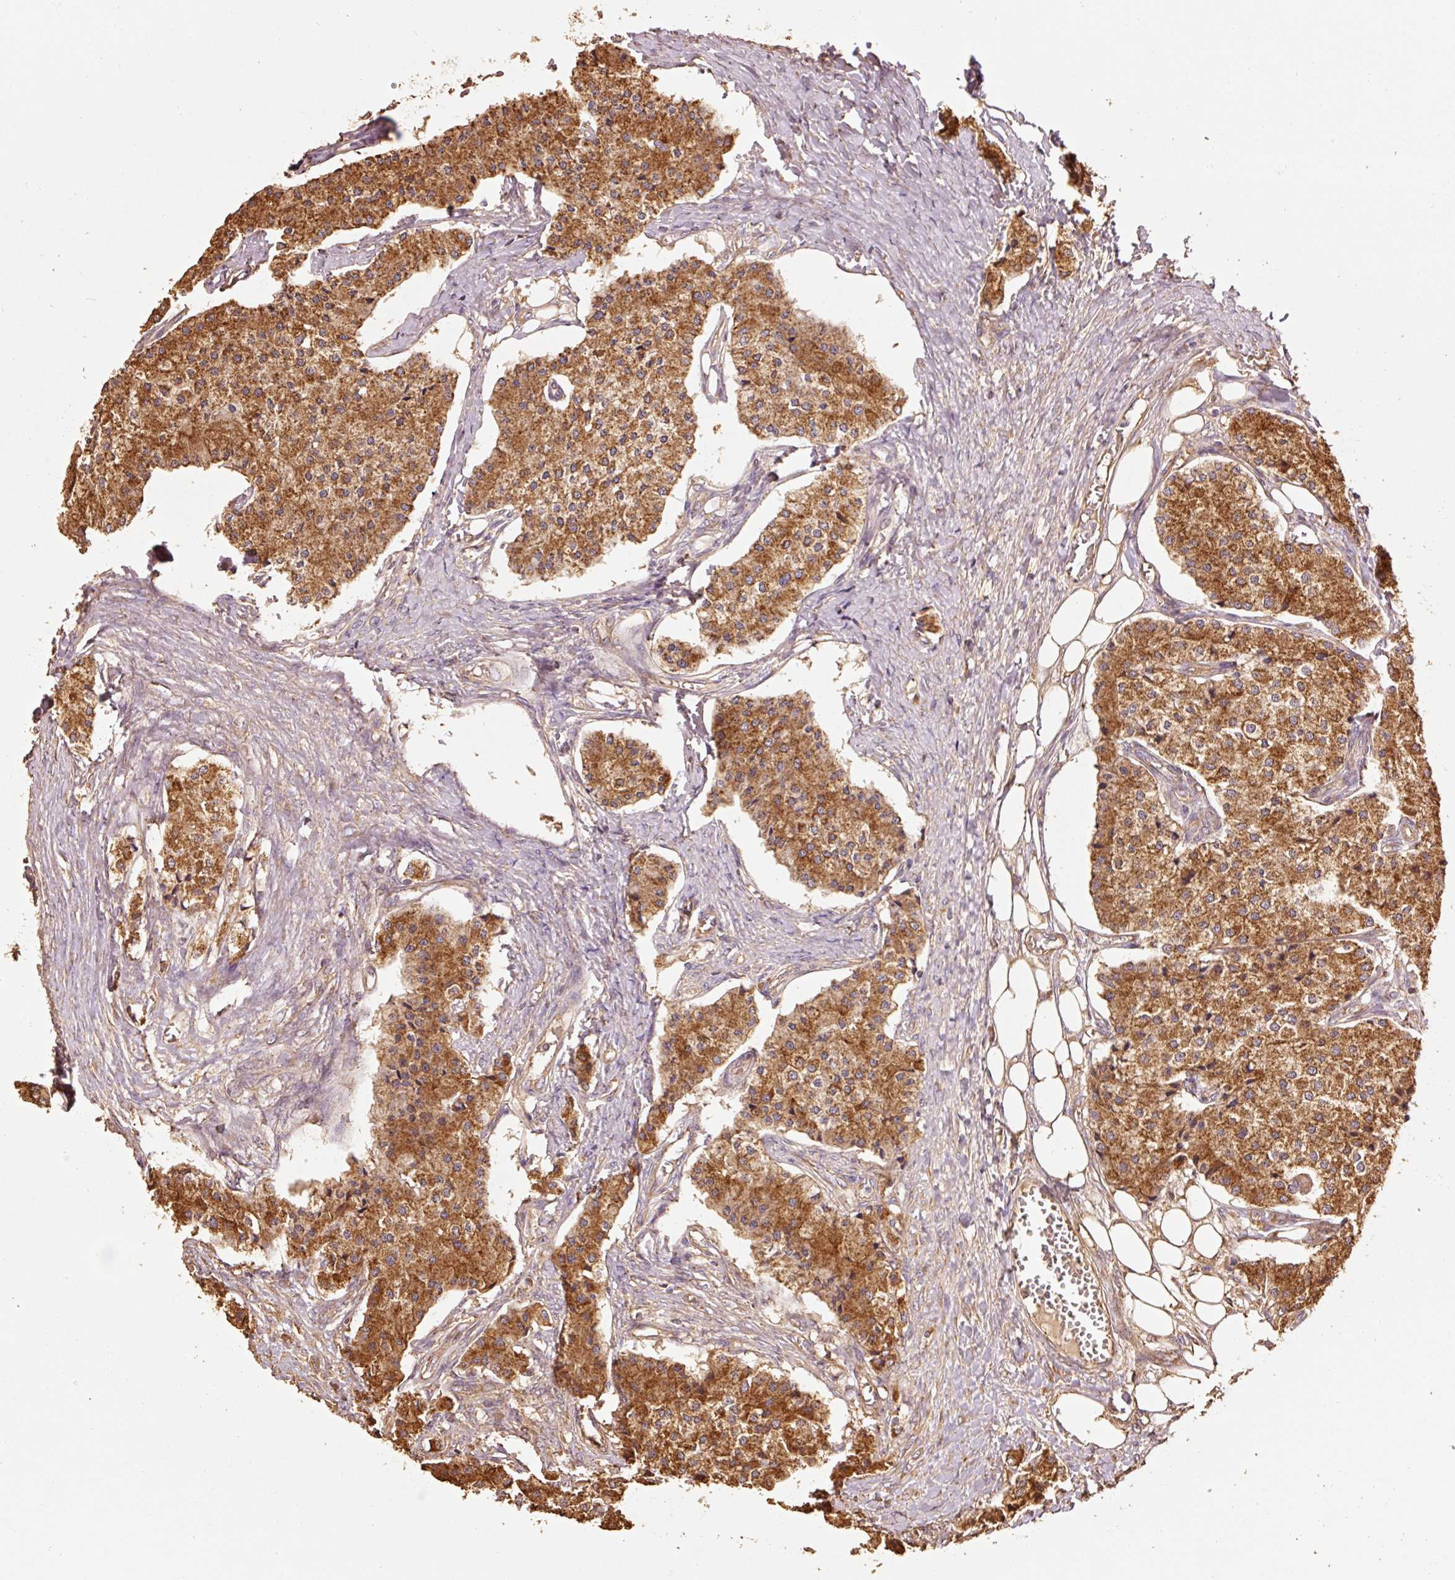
{"staining": {"intensity": "strong", "quantity": ">75%", "location": "cytoplasmic/membranous"}, "tissue": "carcinoid", "cell_type": "Tumor cells", "image_type": "cancer", "snomed": [{"axis": "morphology", "description": "Carcinoid, malignant, NOS"}, {"axis": "topography", "description": "Colon"}], "caption": "Carcinoid tissue exhibits strong cytoplasmic/membranous staining in about >75% of tumor cells", "gene": "EFHC1", "patient": {"sex": "female", "age": 52}}